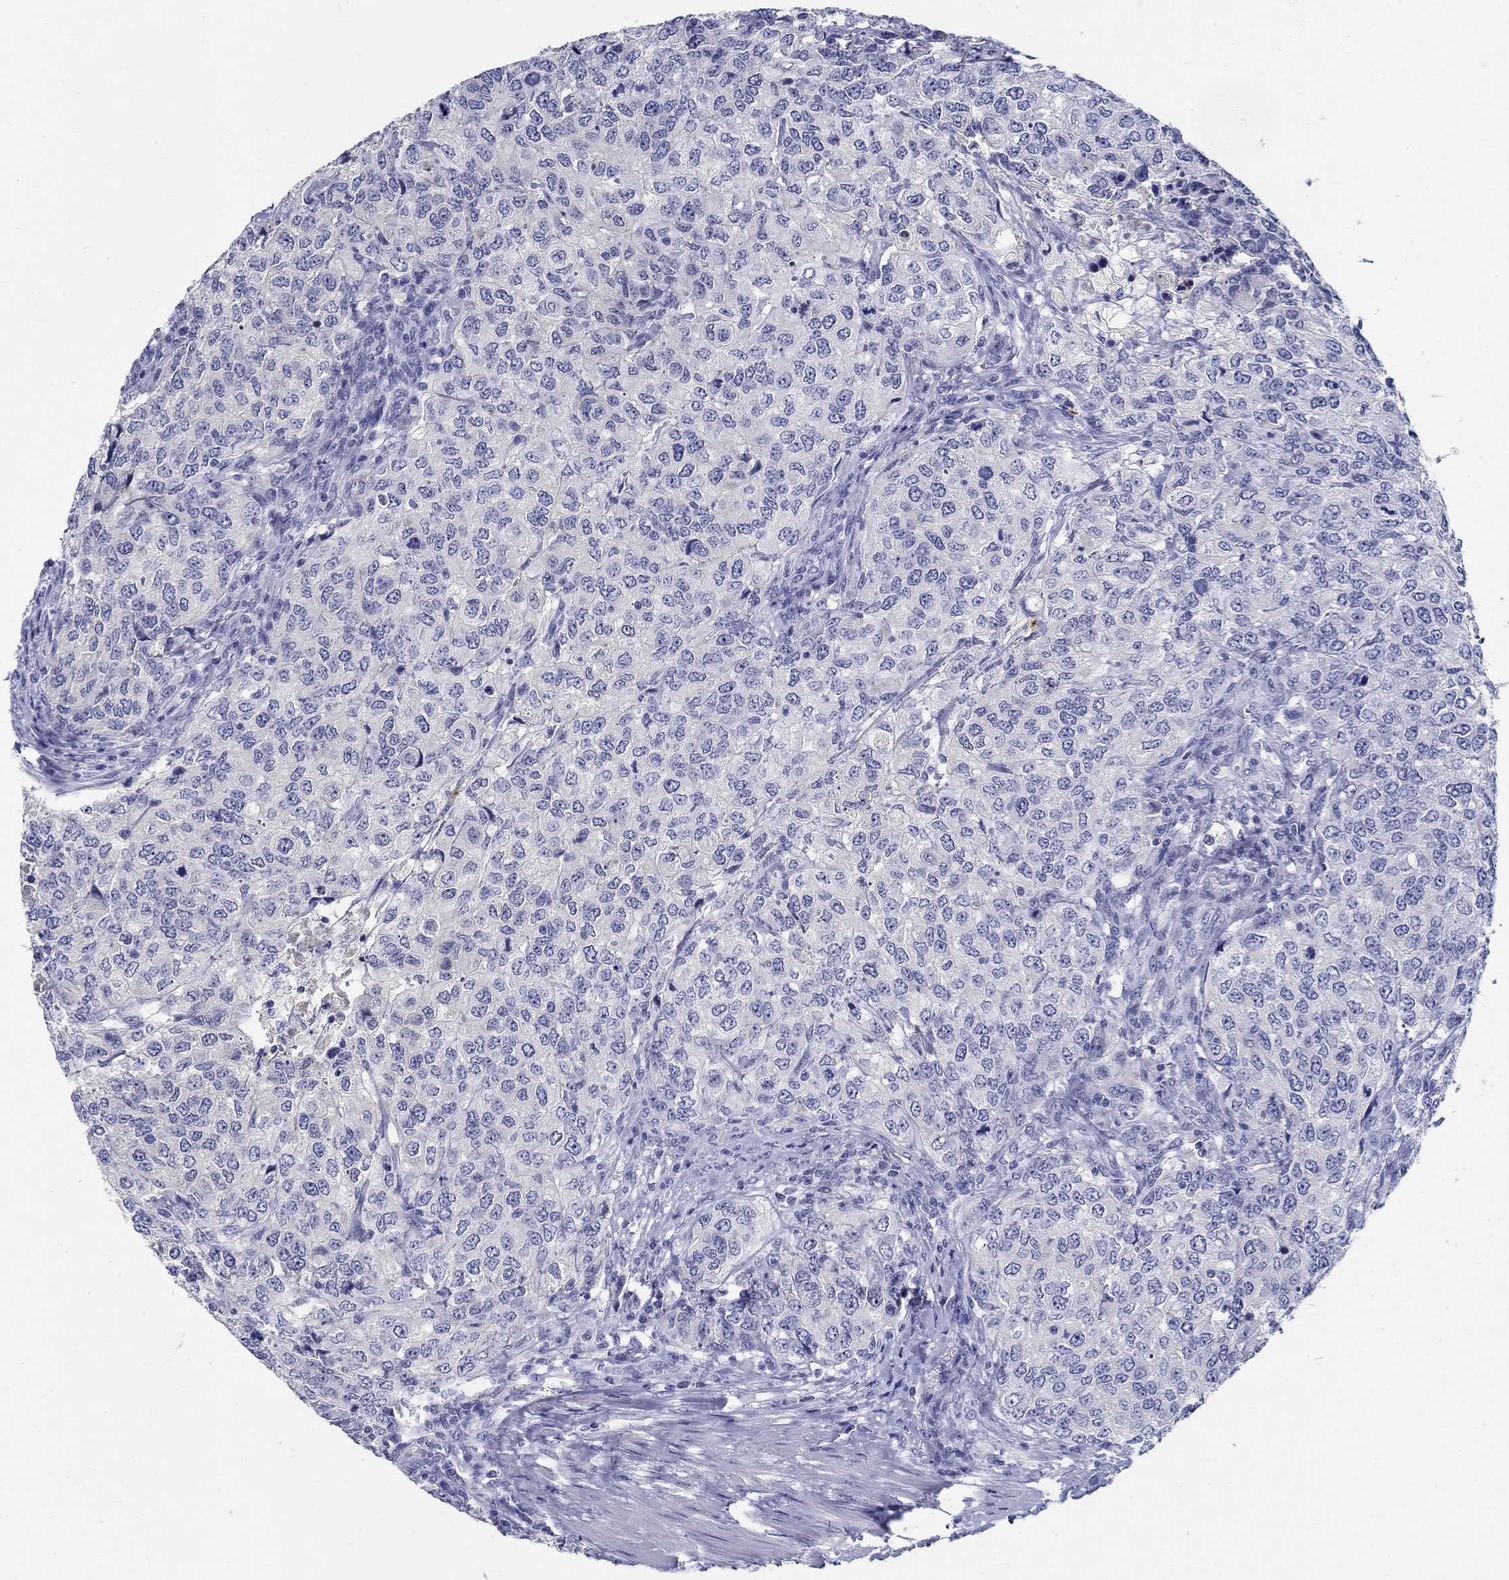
{"staining": {"intensity": "negative", "quantity": "none", "location": "none"}, "tissue": "urothelial cancer", "cell_type": "Tumor cells", "image_type": "cancer", "snomed": [{"axis": "morphology", "description": "Urothelial carcinoma, High grade"}, {"axis": "topography", "description": "Urinary bladder"}], "caption": "Immunohistochemistry micrograph of neoplastic tissue: urothelial cancer stained with DAB (3,3'-diaminobenzidine) demonstrates no significant protein expression in tumor cells. (Immunohistochemistry (ihc), brightfield microscopy, high magnification).", "gene": "CRYGD", "patient": {"sex": "female", "age": 78}}